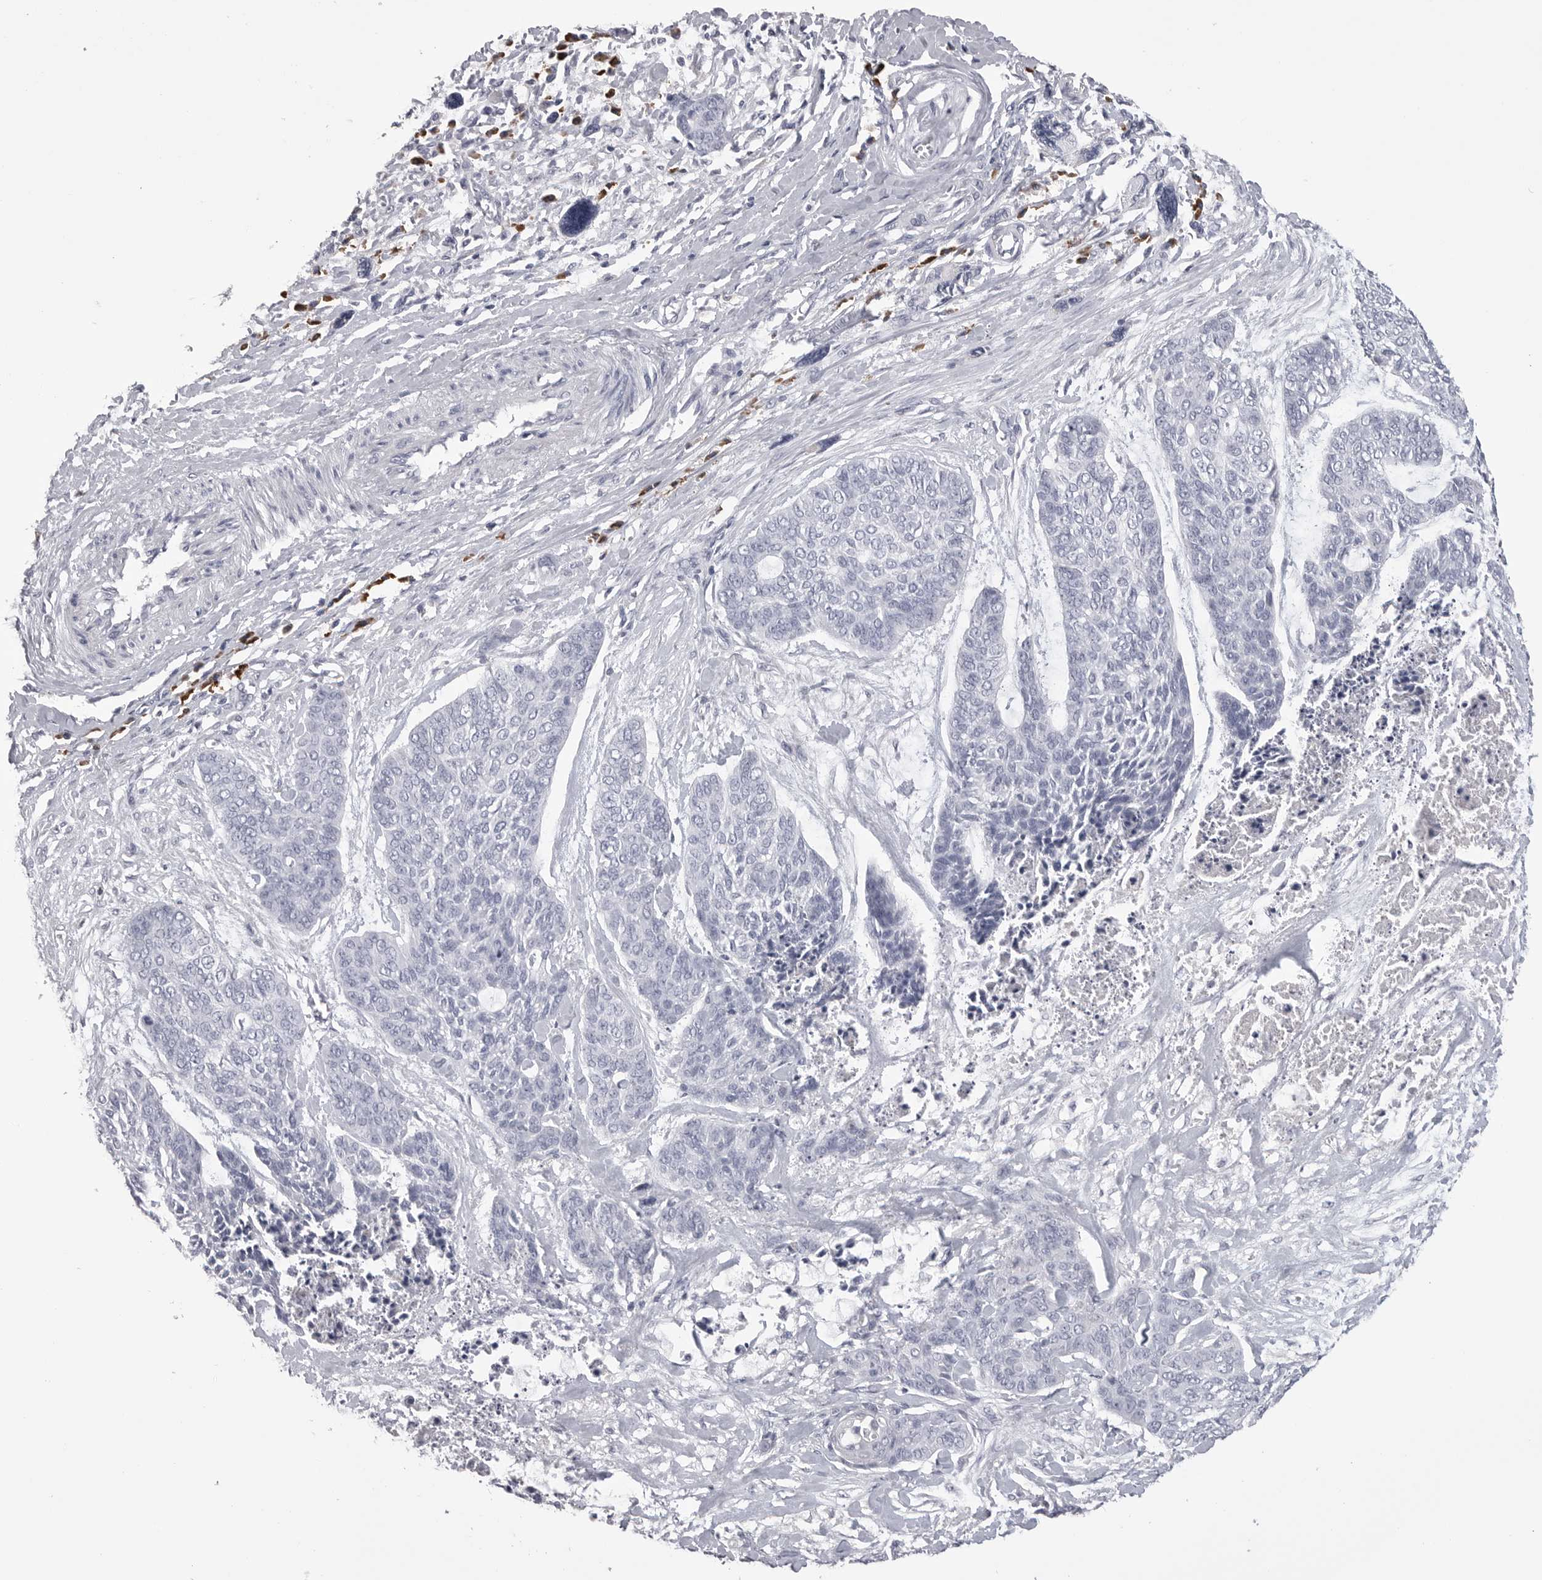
{"staining": {"intensity": "negative", "quantity": "none", "location": "none"}, "tissue": "skin cancer", "cell_type": "Tumor cells", "image_type": "cancer", "snomed": [{"axis": "morphology", "description": "Basal cell carcinoma"}, {"axis": "topography", "description": "Skin"}], "caption": "This is a micrograph of IHC staining of skin cancer (basal cell carcinoma), which shows no positivity in tumor cells.", "gene": "FKBP2", "patient": {"sex": "female", "age": 64}}